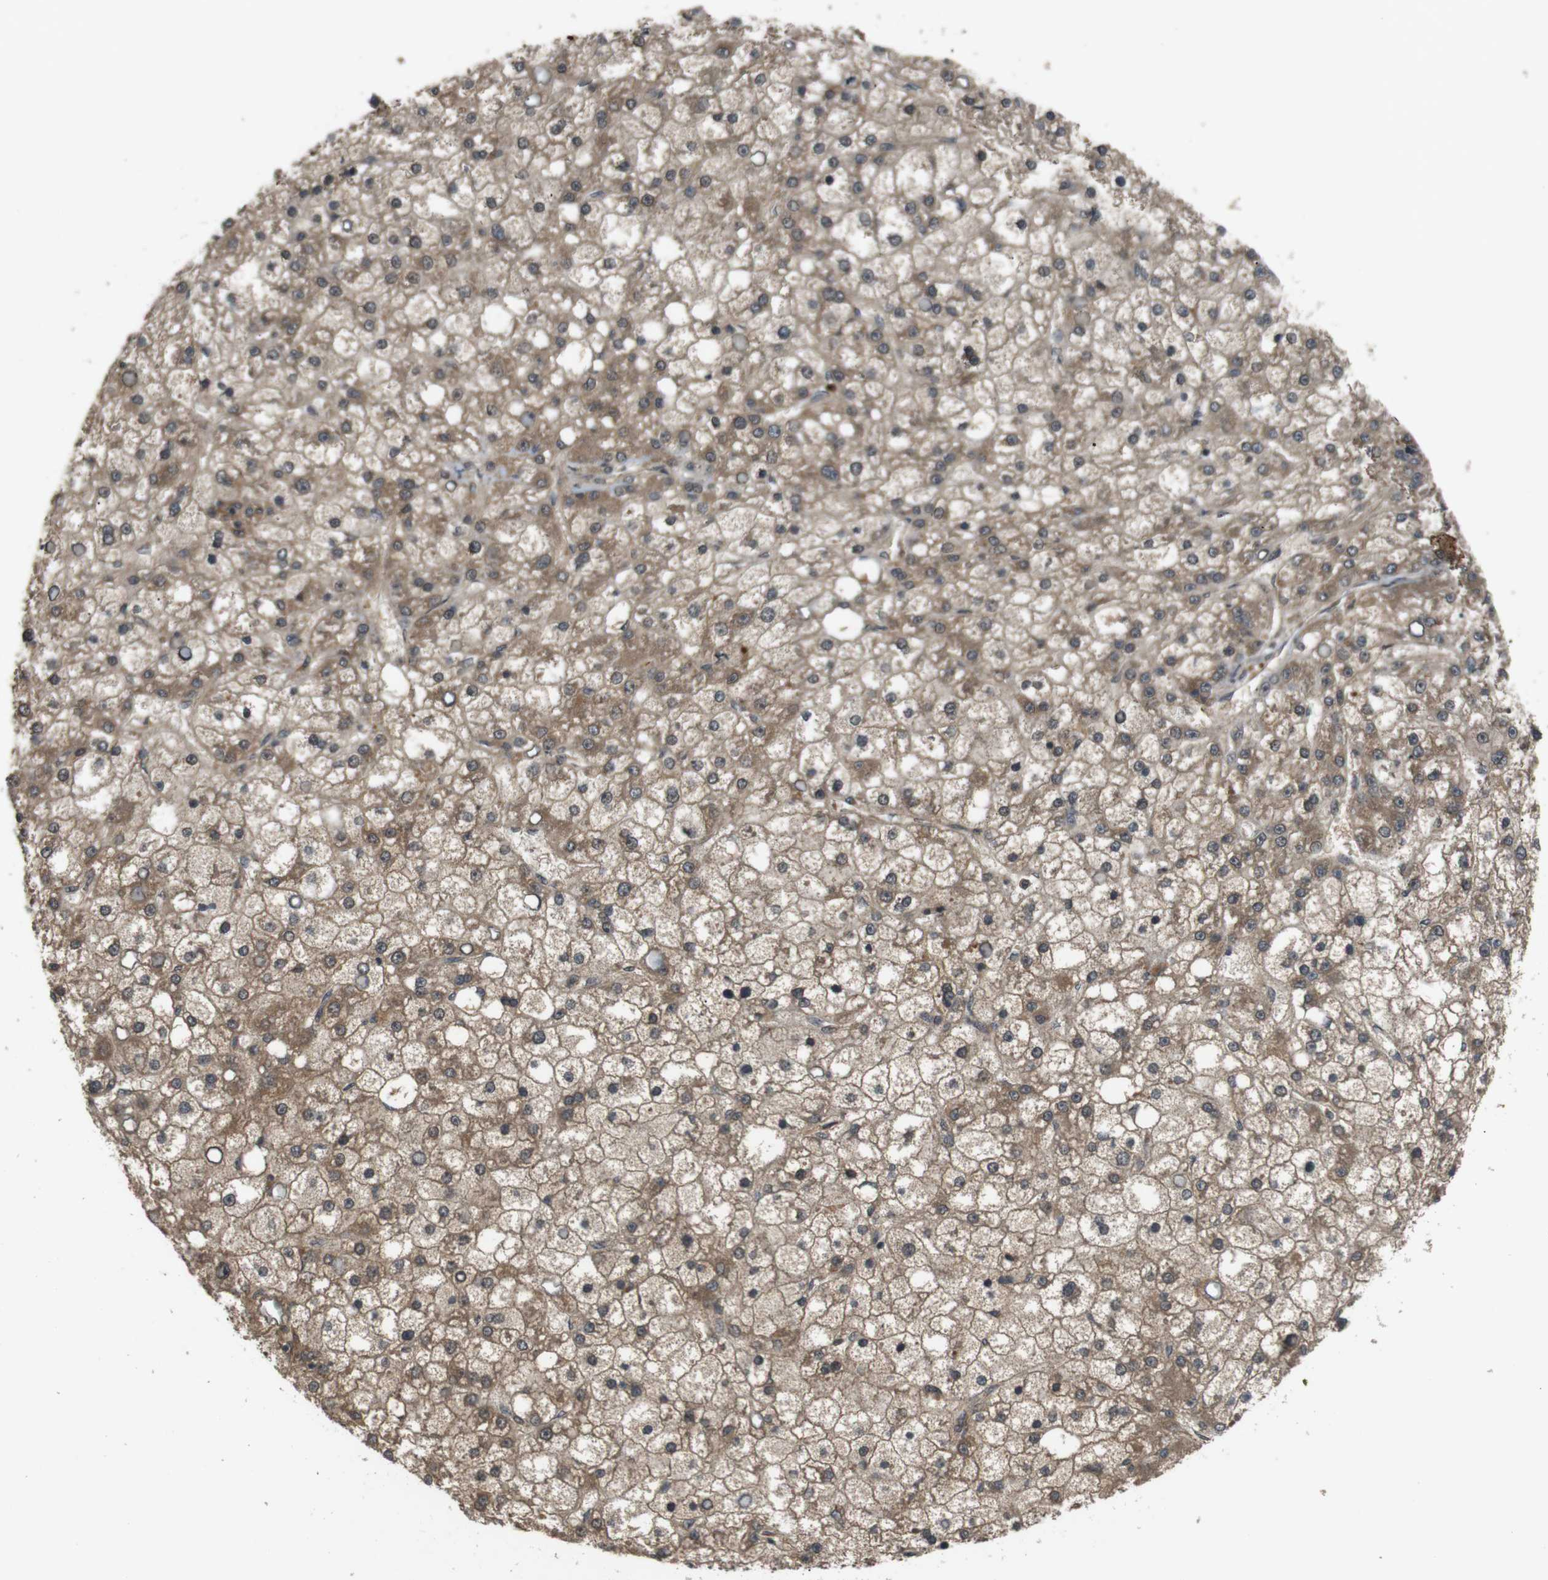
{"staining": {"intensity": "moderate", "quantity": ">75%", "location": "cytoplasmic/membranous"}, "tissue": "liver cancer", "cell_type": "Tumor cells", "image_type": "cancer", "snomed": [{"axis": "morphology", "description": "Carcinoma, Hepatocellular, NOS"}, {"axis": "topography", "description": "Liver"}], "caption": "Immunohistochemical staining of human hepatocellular carcinoma (liver) demonstrates medium levels of moderate cytoplasmic/membranous protein expression in approximately >75% of tumor cells. (Stains: DAB (3,3'-diaminobenzidine) in brown, nuclei in blue, Microscopy: brightfield microscopy at high magnification).", "gene": "NFKBIE", "patient": {"sex": "male", "age": 67}}